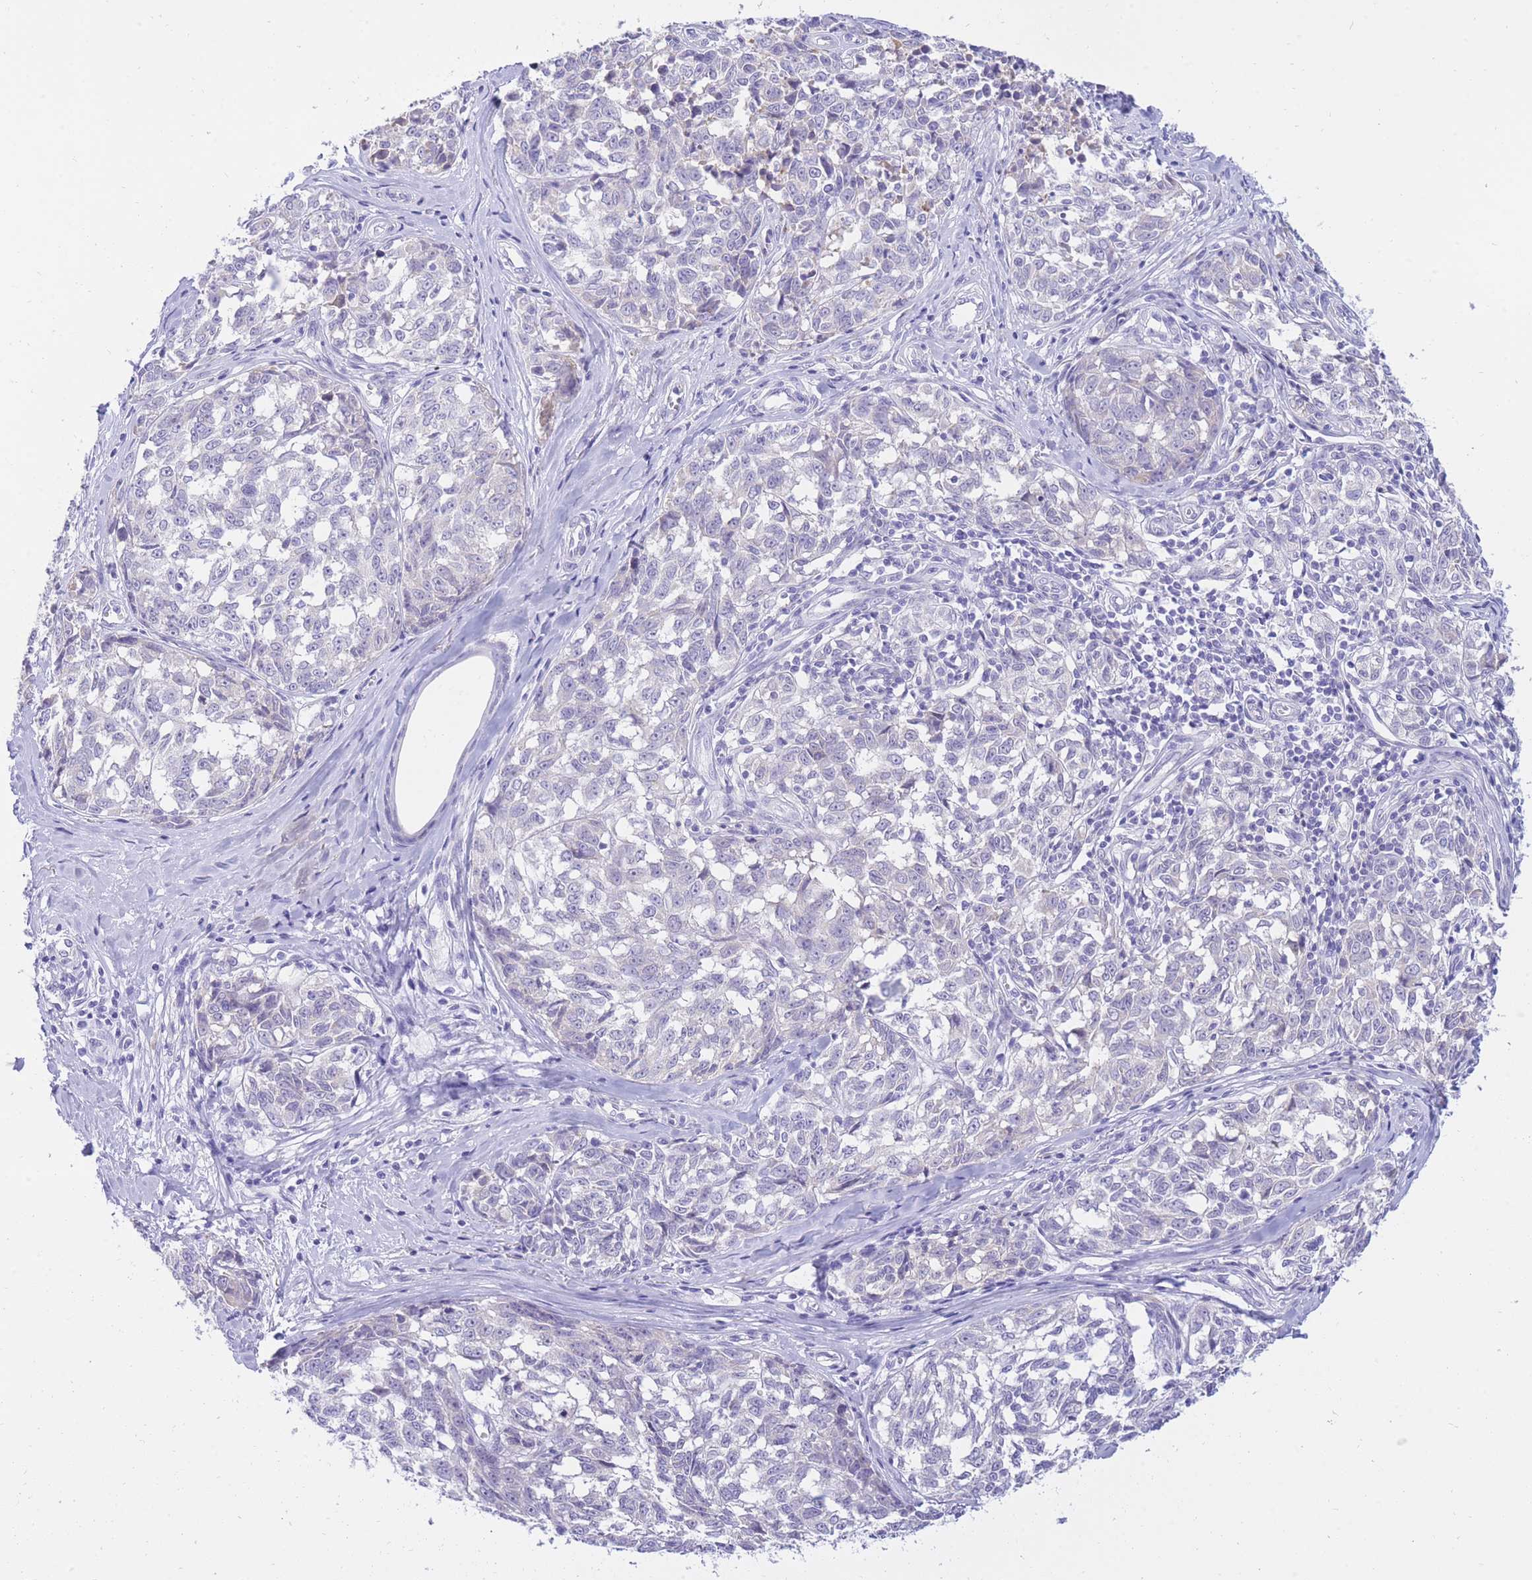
{"staining": {"intensity": "negative", "quantity": "none", "location": "none"}, "tissue": "melanoma", "cell_type": "Tumor cells", "image_type": "cancer", "snomed": [{"axis": "morphology", "description": "Normal tissue, NOS"}, {"axis": "morphology", "description": "Malignant melanoma, NOS"}, {"axis": "topography", "description": "Skin"}], "caption": "This is an immunohistochemistry micrograph of human melanoma. There is no expression in tumor cells.", "gene": "SSUH2", "patient": {"sex": "female", "age": 64}}